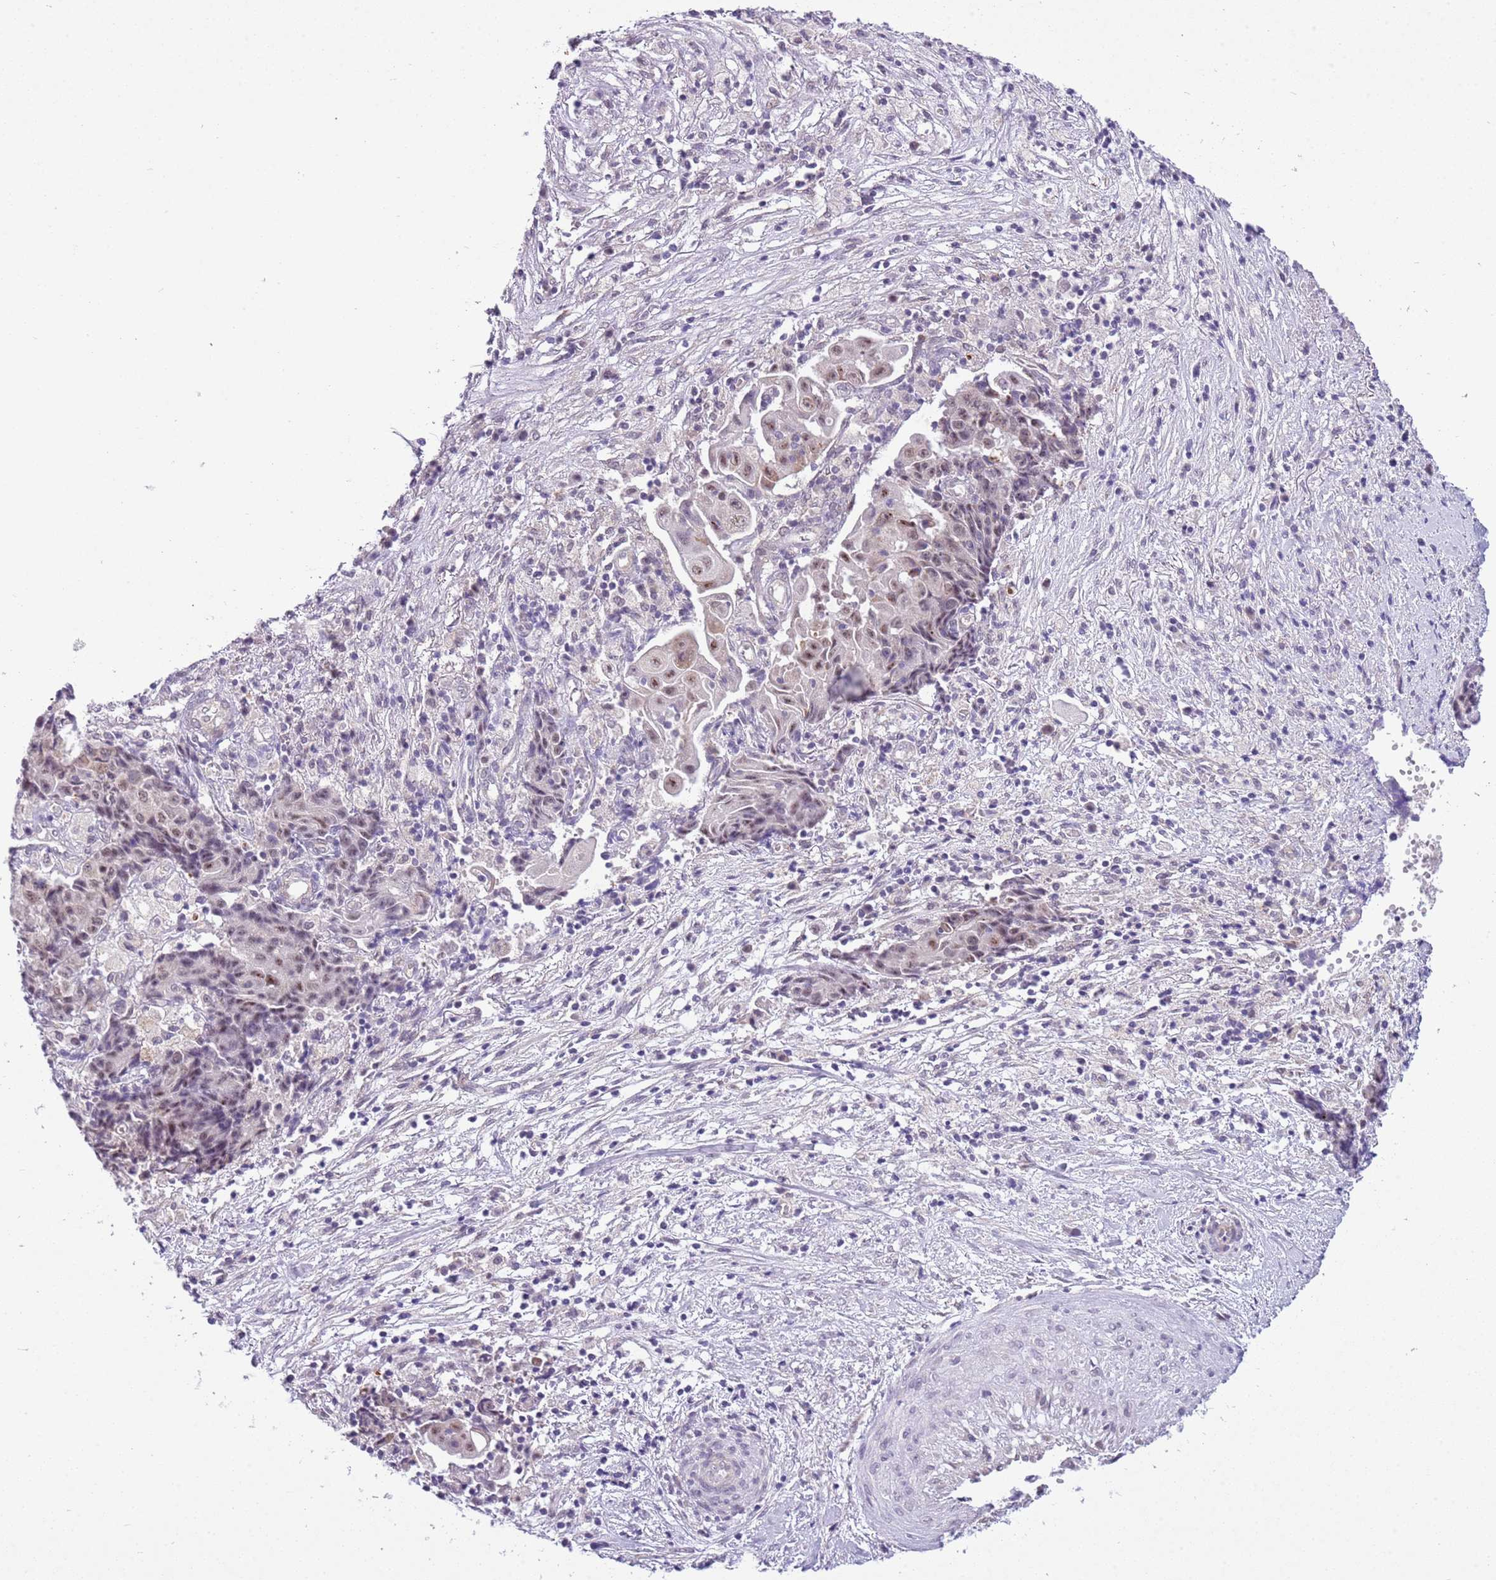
{"staining": {"intensity": "weak", "quantity": "25%-75%", "location": "nuclear"}, "tissue": "ovarian cancer", "cell_type": "Tumor cells", "image_type": "cancer", "snomed": [{"axis": "morphology", "description": "Carcinoma, endometroid"}, {"axis": "topography", "description": "Ovary"}], "caption": "Protein staining shows weak nuclear positivity in about 25%-75% of tumor cells in endometroid carcinoma (ovarian).", "gene": "FAM120C", "patient": {"sex": "female", "age": 42}}